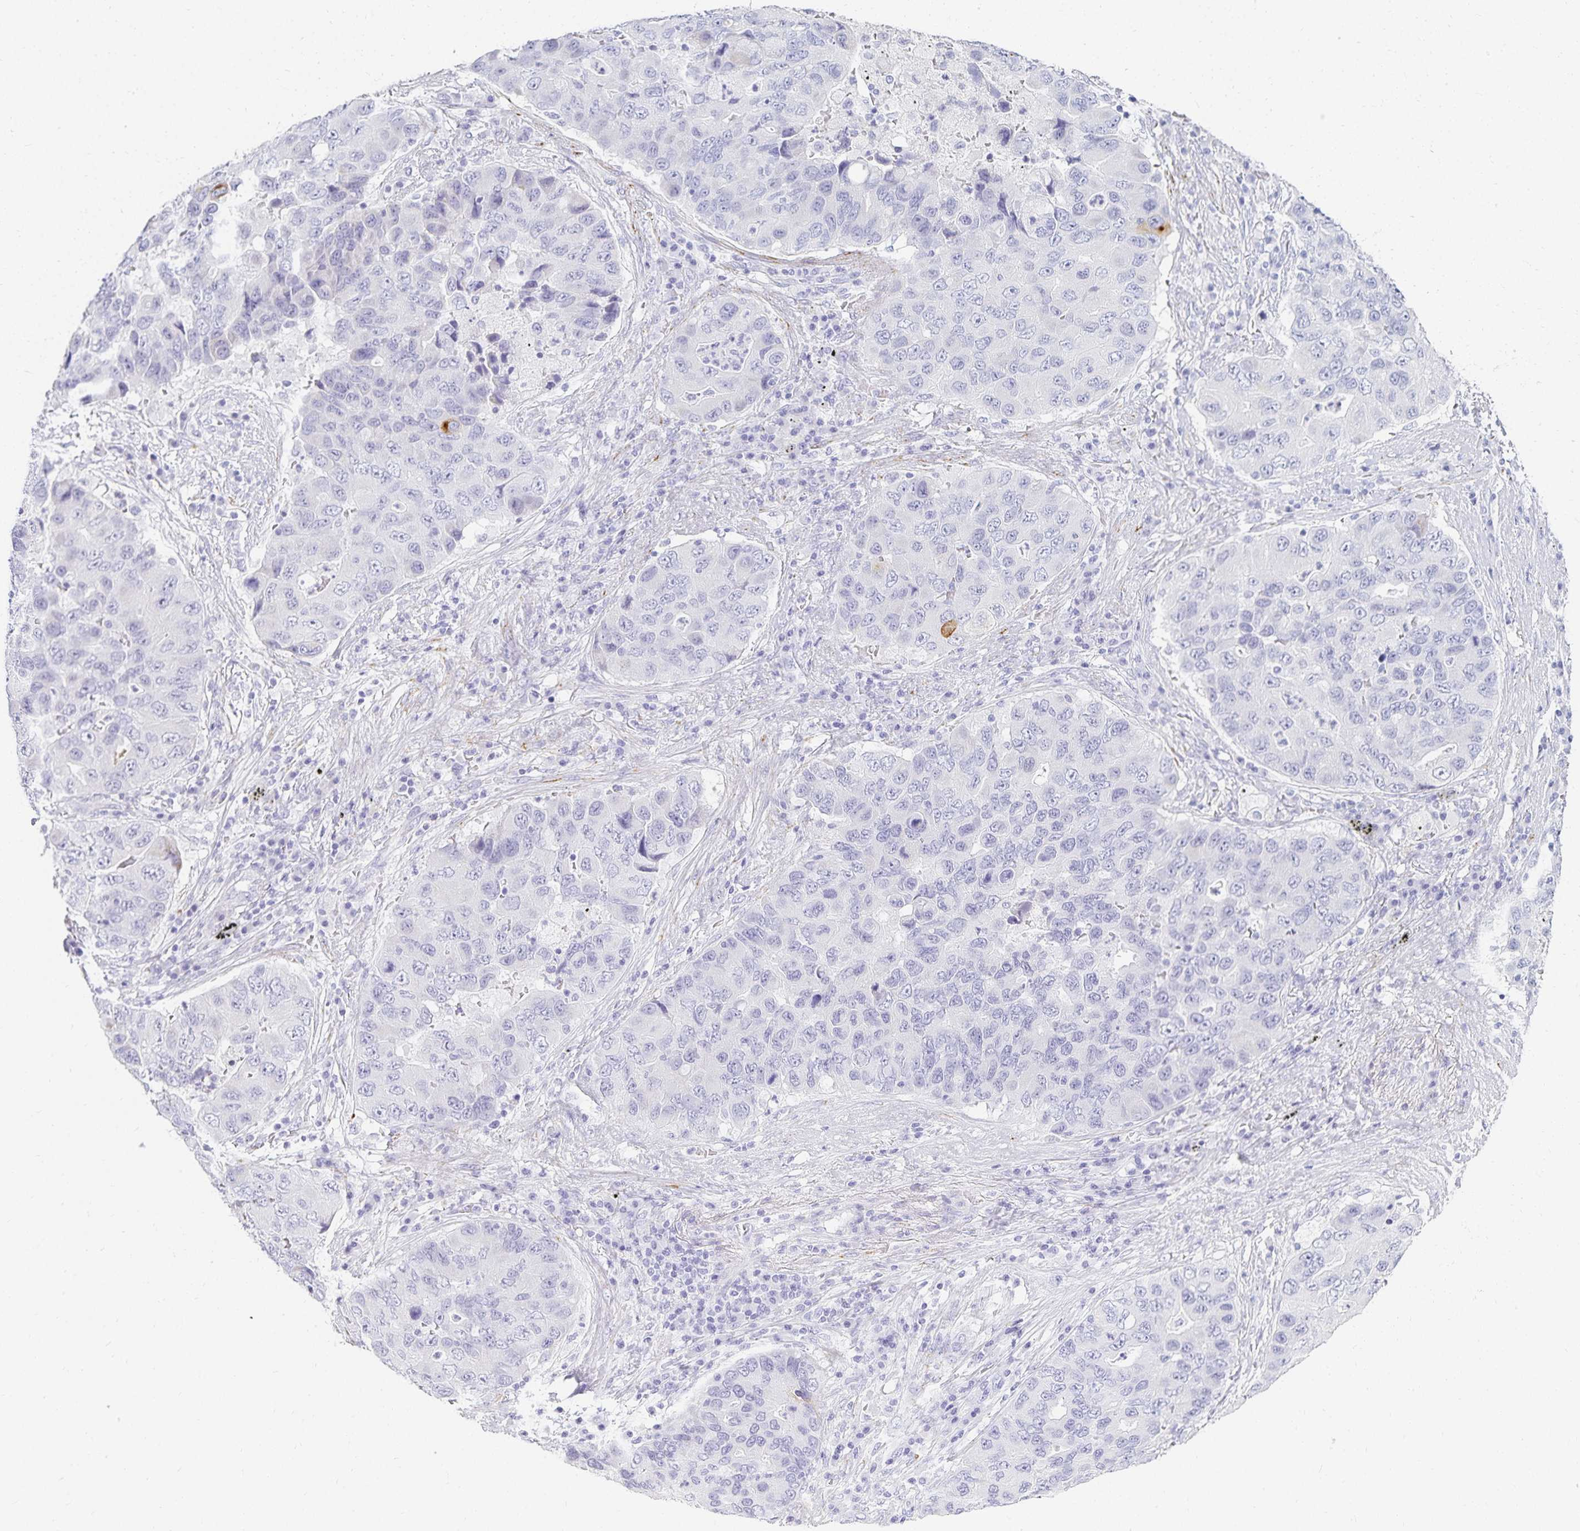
{"staining": {"intensity": "moderate", "quantity": "<25%", "location": "cytoplasmic/membranous"}, "tissue": "lung cancer", "cell_type": "Tumor cells", "image_type": "cancer", "snomed": [{"axis": "morphology", "description": "Adenocarcinoma, NOS"}, {"axis": "morphology", "description": "Adenocarcinoma, metastatic, NOS"}, {"axis": "topography", "description": "Lymph node"}, {"axis": "topography", "description": "Lung"}], "caption": "Tumor cells display low levels of moderate cytoplasmic/membranous staining in approximately <25% of cells in adenocarcinoma (lung).", "gene": "GP2", "patient": {"sex": "female", "age": 54}}